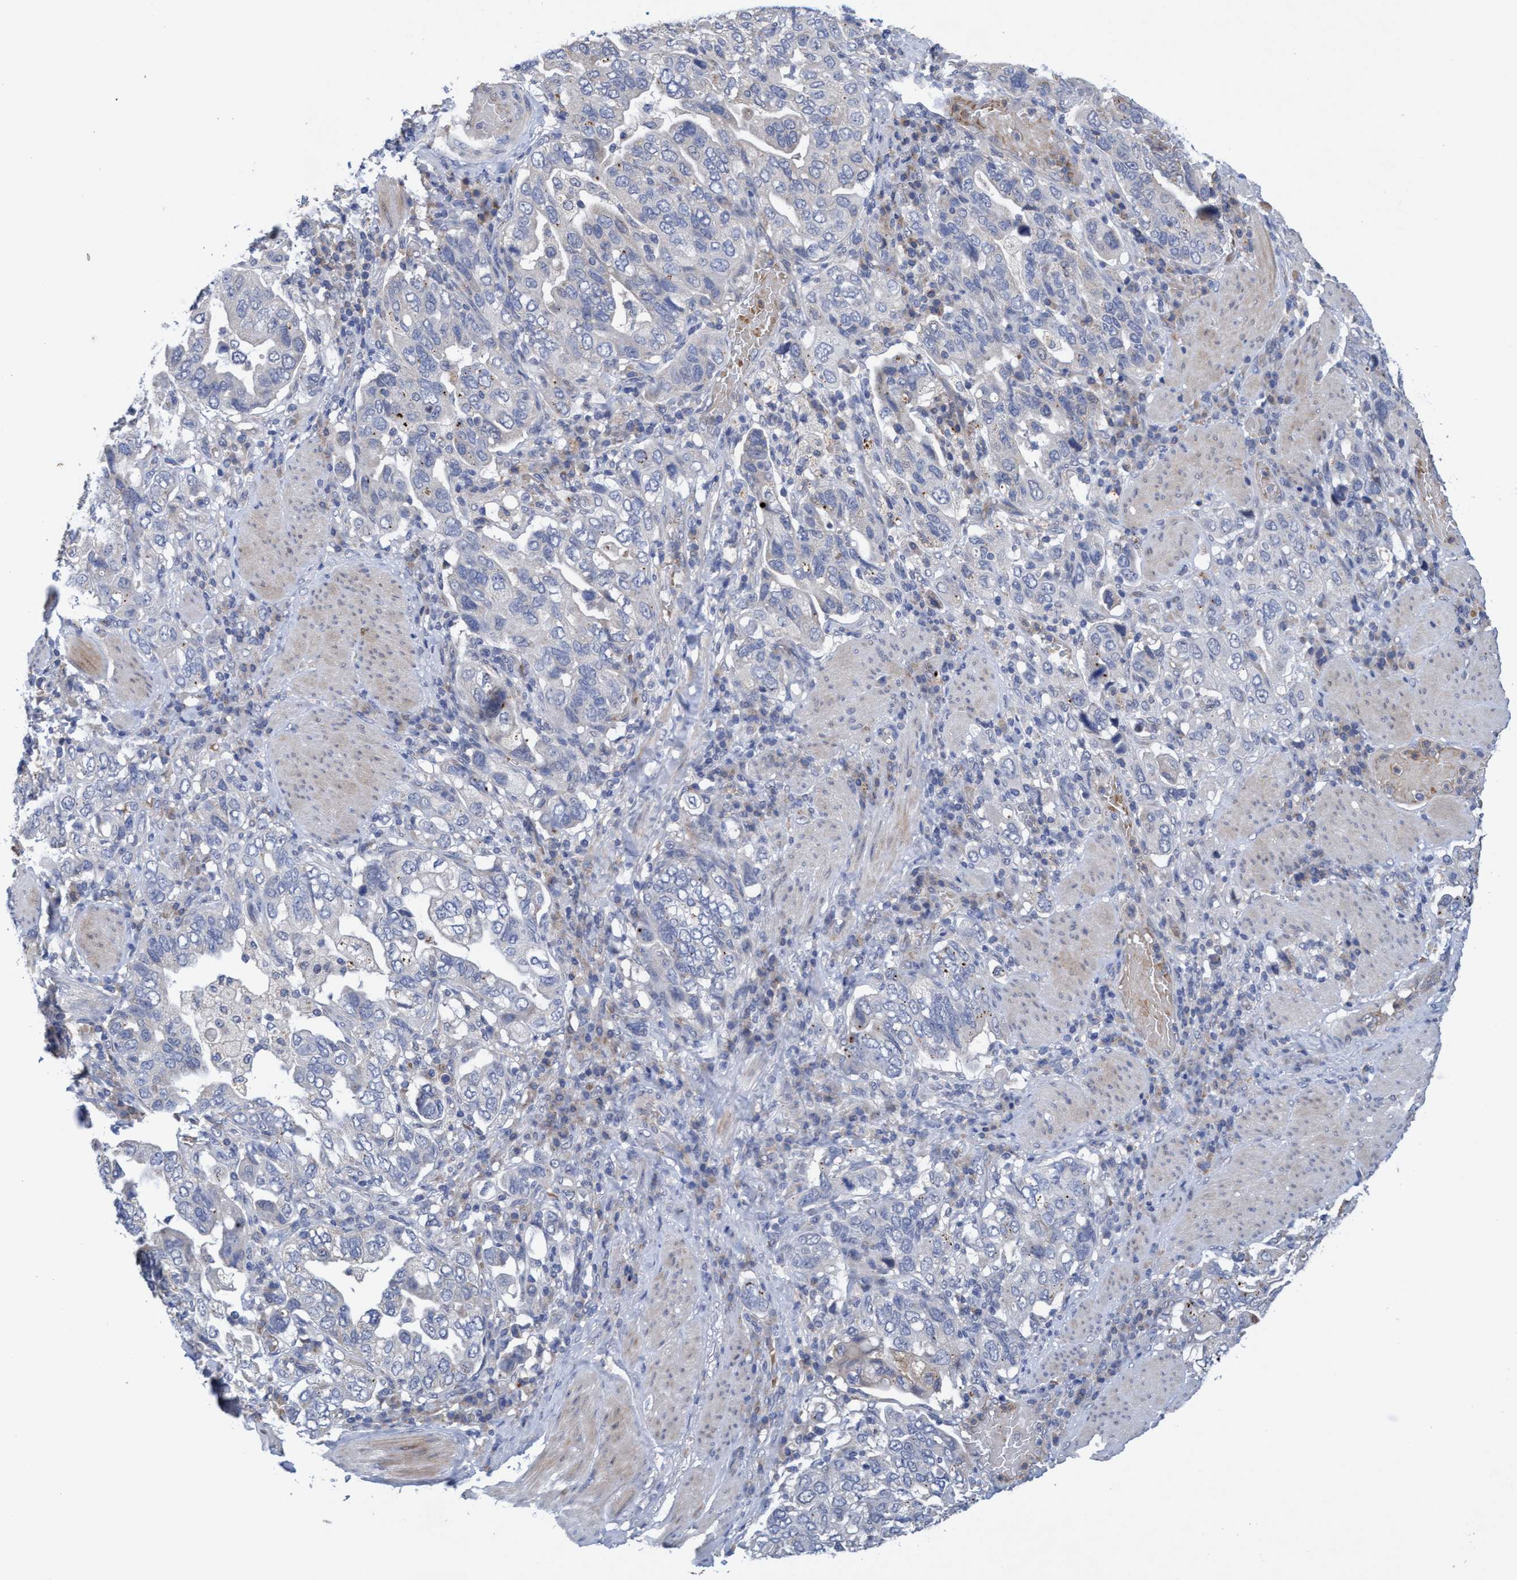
{"staining": {"intensity": "negative", "quantity": "none", "location": "none"}, "tissue": "stomach cancer", "cell_type": "Tumor cells", "image_type": "cancer", "snomed": [{"axis": "morphology", "description": "Adenocarcinoma, NOS"}, {"axis": "topography", "description": "Stomach, upper"}], "caption": "Tumor cells show no significant protein expression in stomach adenocarcinoma.", "gene": "SEMA4D", "patient": {"sex": "male", "age": 62}}